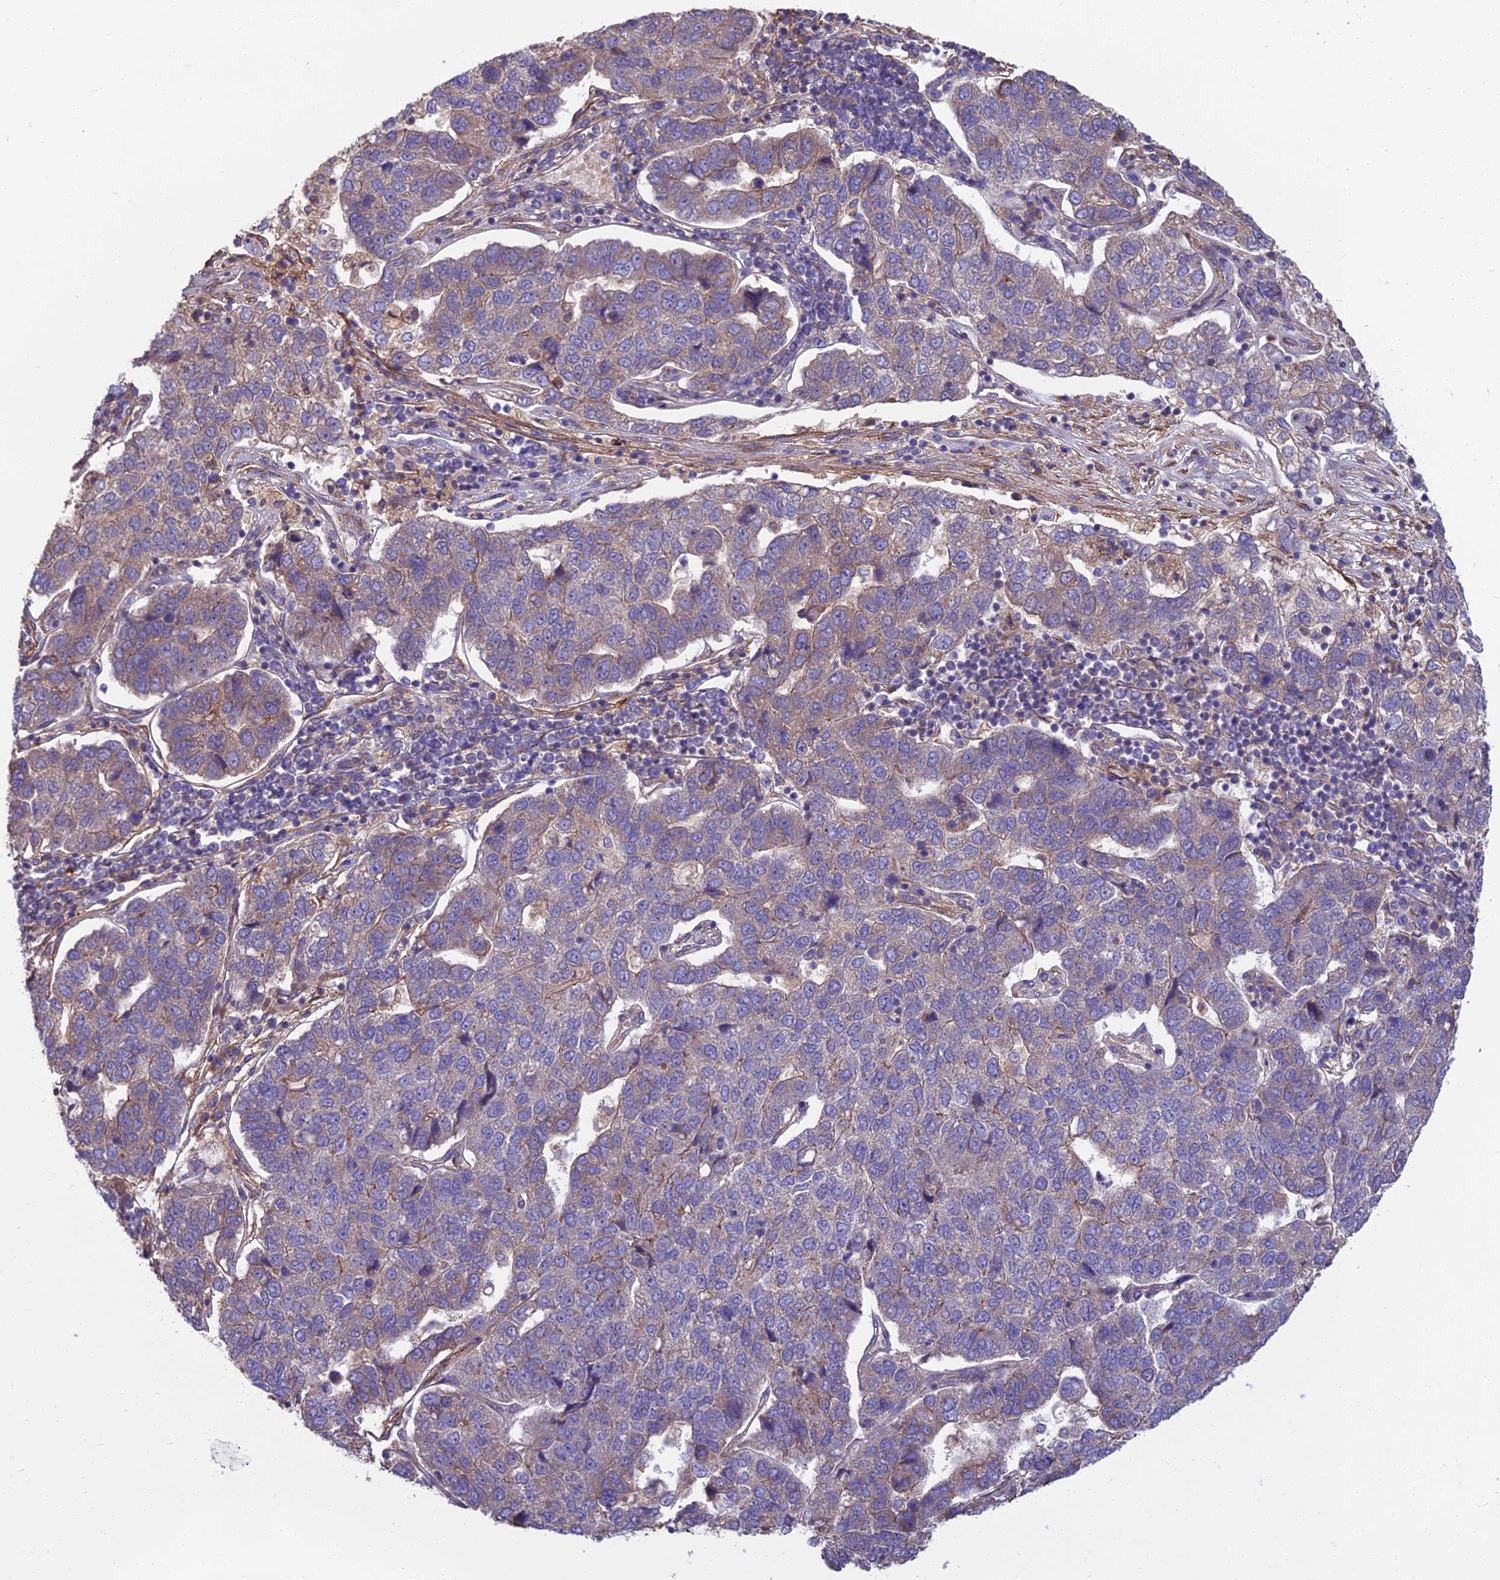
{"staining": {"intensity": "weak", "quantity": "<25%", "location": "cytoplasmic/membranous"}, "tissue": "pancreatic cancer", "cell_type": "Tumor cells", "image_type": "cancer", "snomed": [{"axis": "morphology", "description": "Adenocarcinoma, NOS"}, {"axis": "topography", "description": "Pancreas"}], "caption": "There is no significant expression in tumor cells of adenocarcinoma (pancreatic).", "gene": "WDR24", "patient": {"sex": "female", "age": 61}}